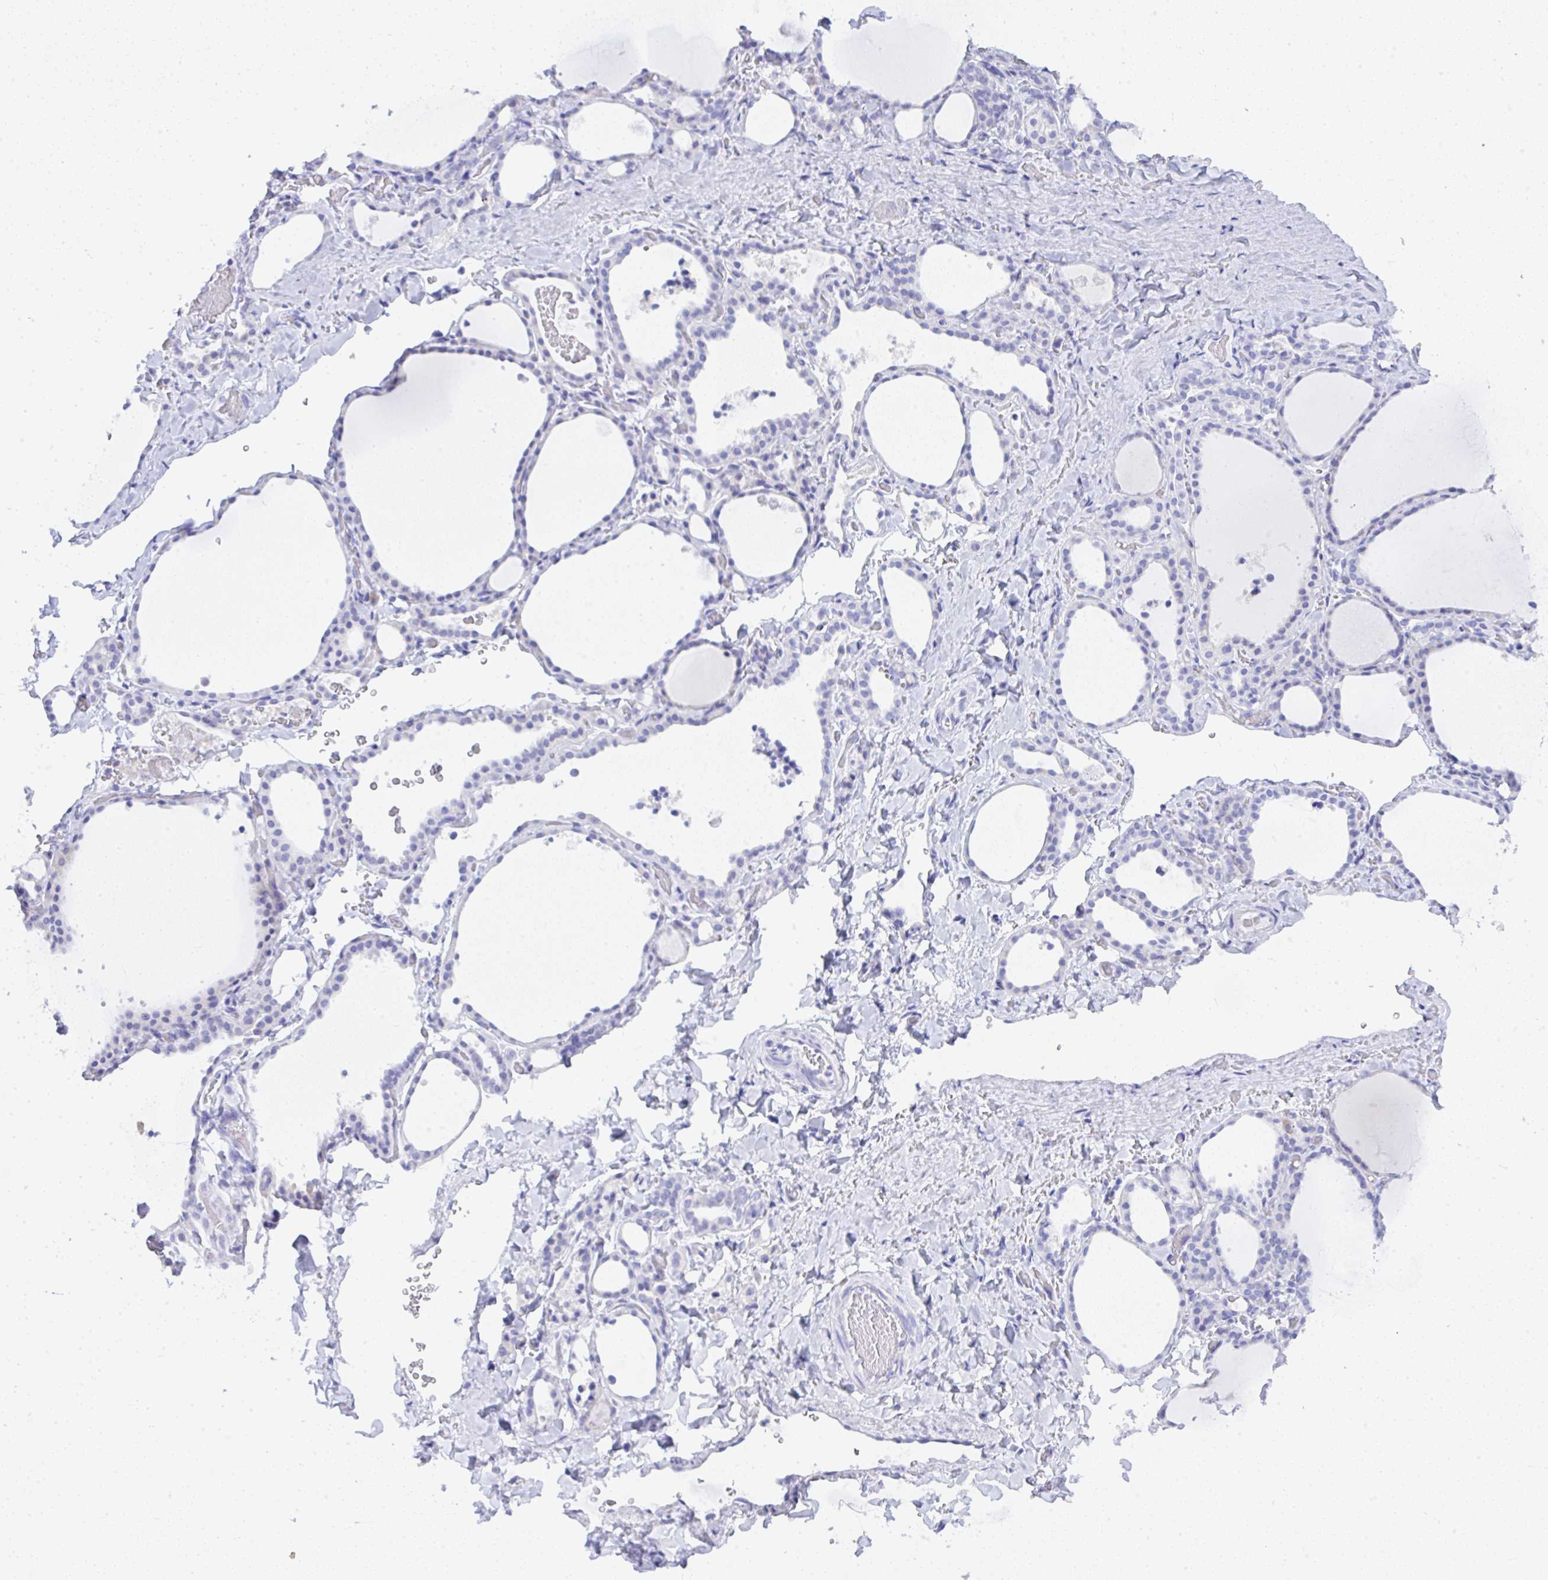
{"staining": {"intensity": "negative", "quantity": "none", "location": "none"}, "tissue": "thyroid gland", "cell_type": "Glandular cells", "image_type": "normal", "snomed": [{"axis": "morphology", "description": "Normal tissue, NOS"}, {"axis": "topography", "description": "Thyroid gland"}], "caption": "This image is of normal thyroid gland stained with immunohistochemistry to label a protein in brown with the nuclei are counter-stained blue. There is no expression in glandular cells.", "gene": "SEL1L2", "patient": {"sex": "female", "age": 22}}